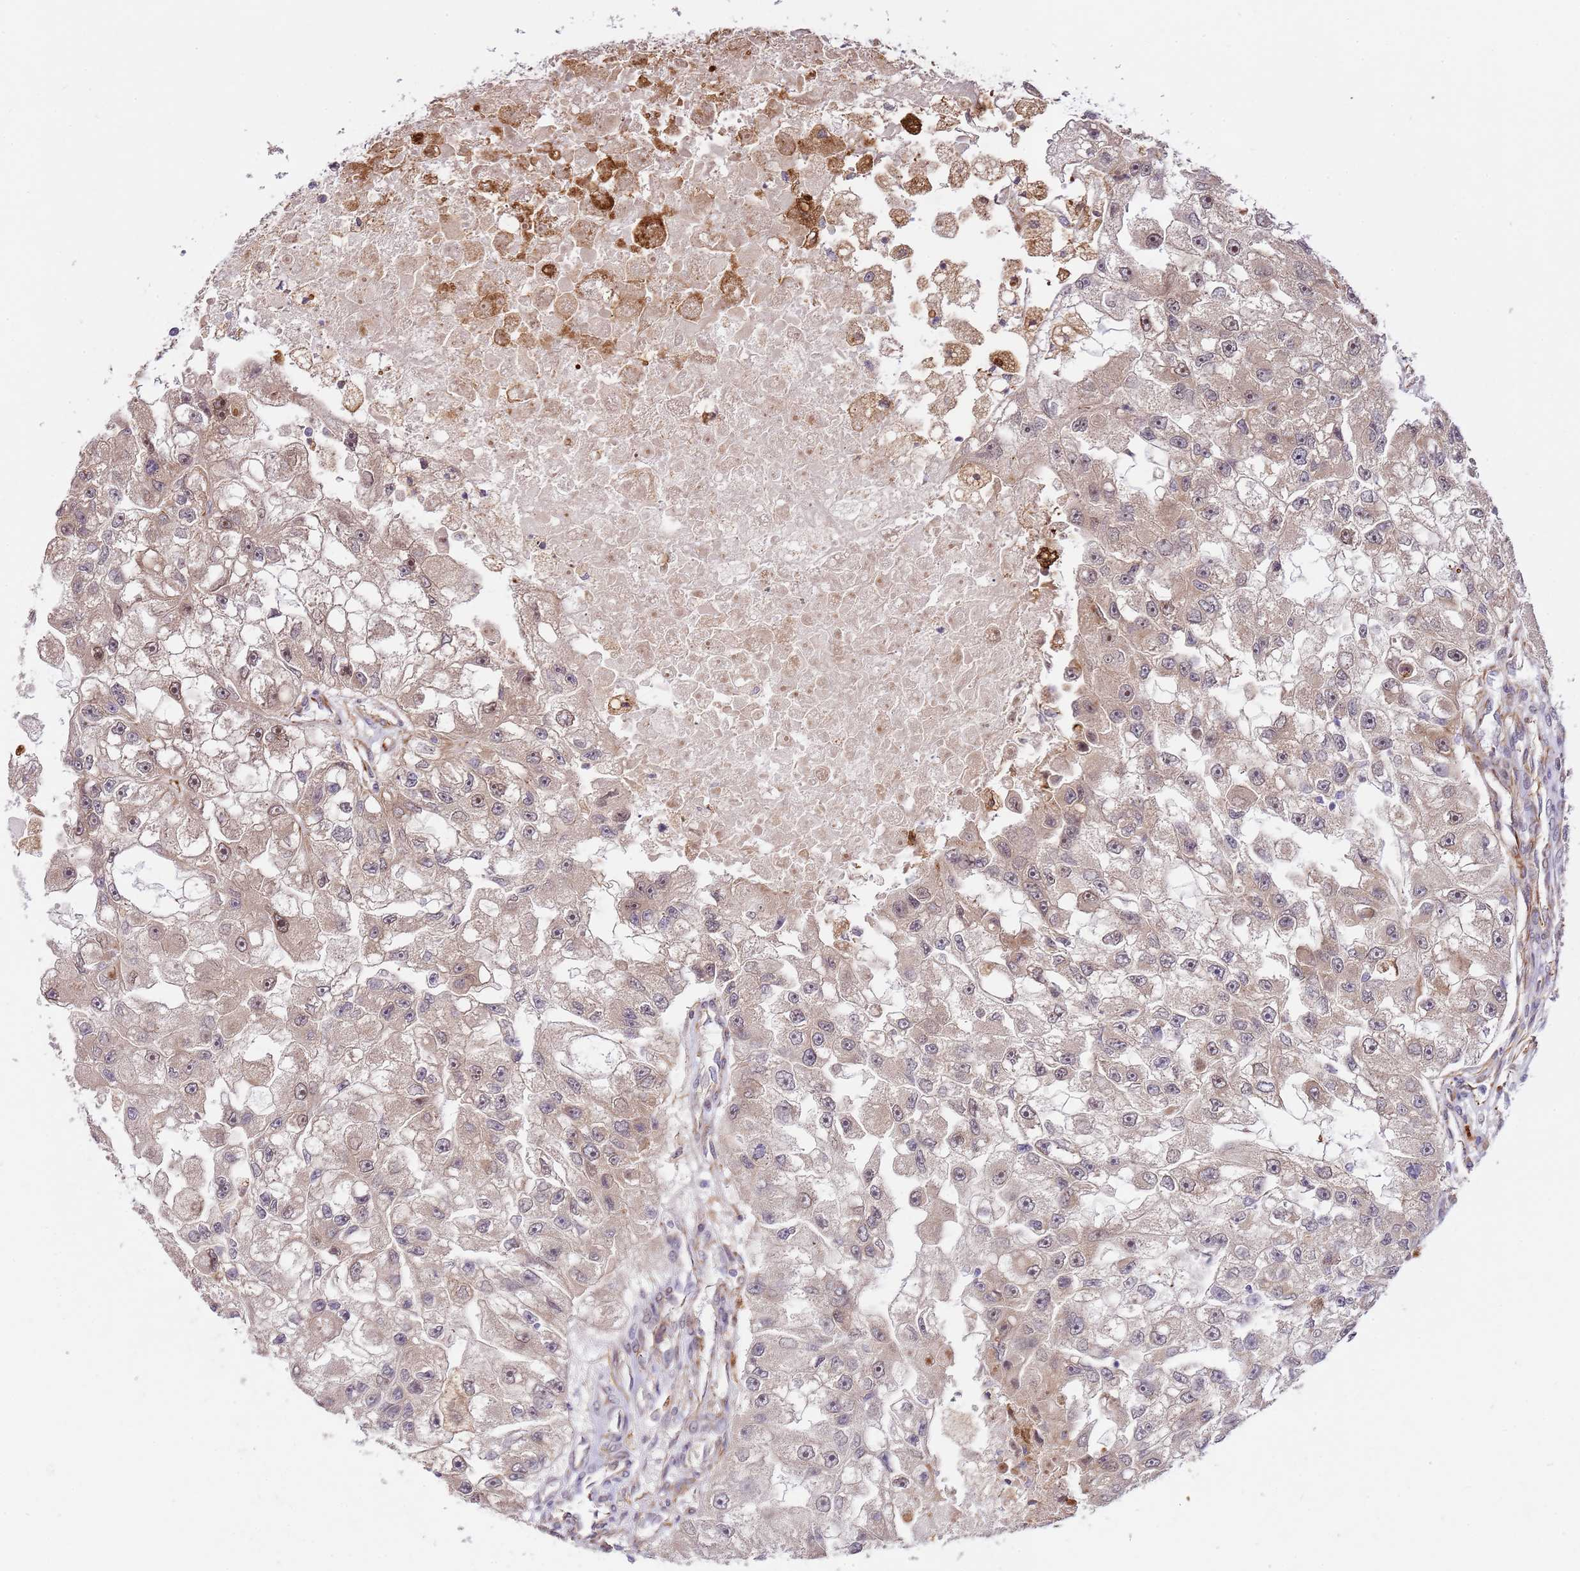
{"staining": {"intensity": "weak", "quantity": "25%-75%", "location": "cytoplasmic/membranous"}, "tissue": "renal cancer", "cell_type": "Tumor cells", "image_type": "cancer", "snomed": [{"axis": "morphology", "description": "Adenocarcinoma, NOS"}, {"axis": "topography", "description": "Kidney"}], "caption": "This histopathology image exhibits IHC staining of adenocarcinoma (renal), with low weak cytoplasmic/membranous positivity in approximately 25%-75% of tumor cells.", "gene": "NEK3", "patient": {"sex": "male", "age": 63}}